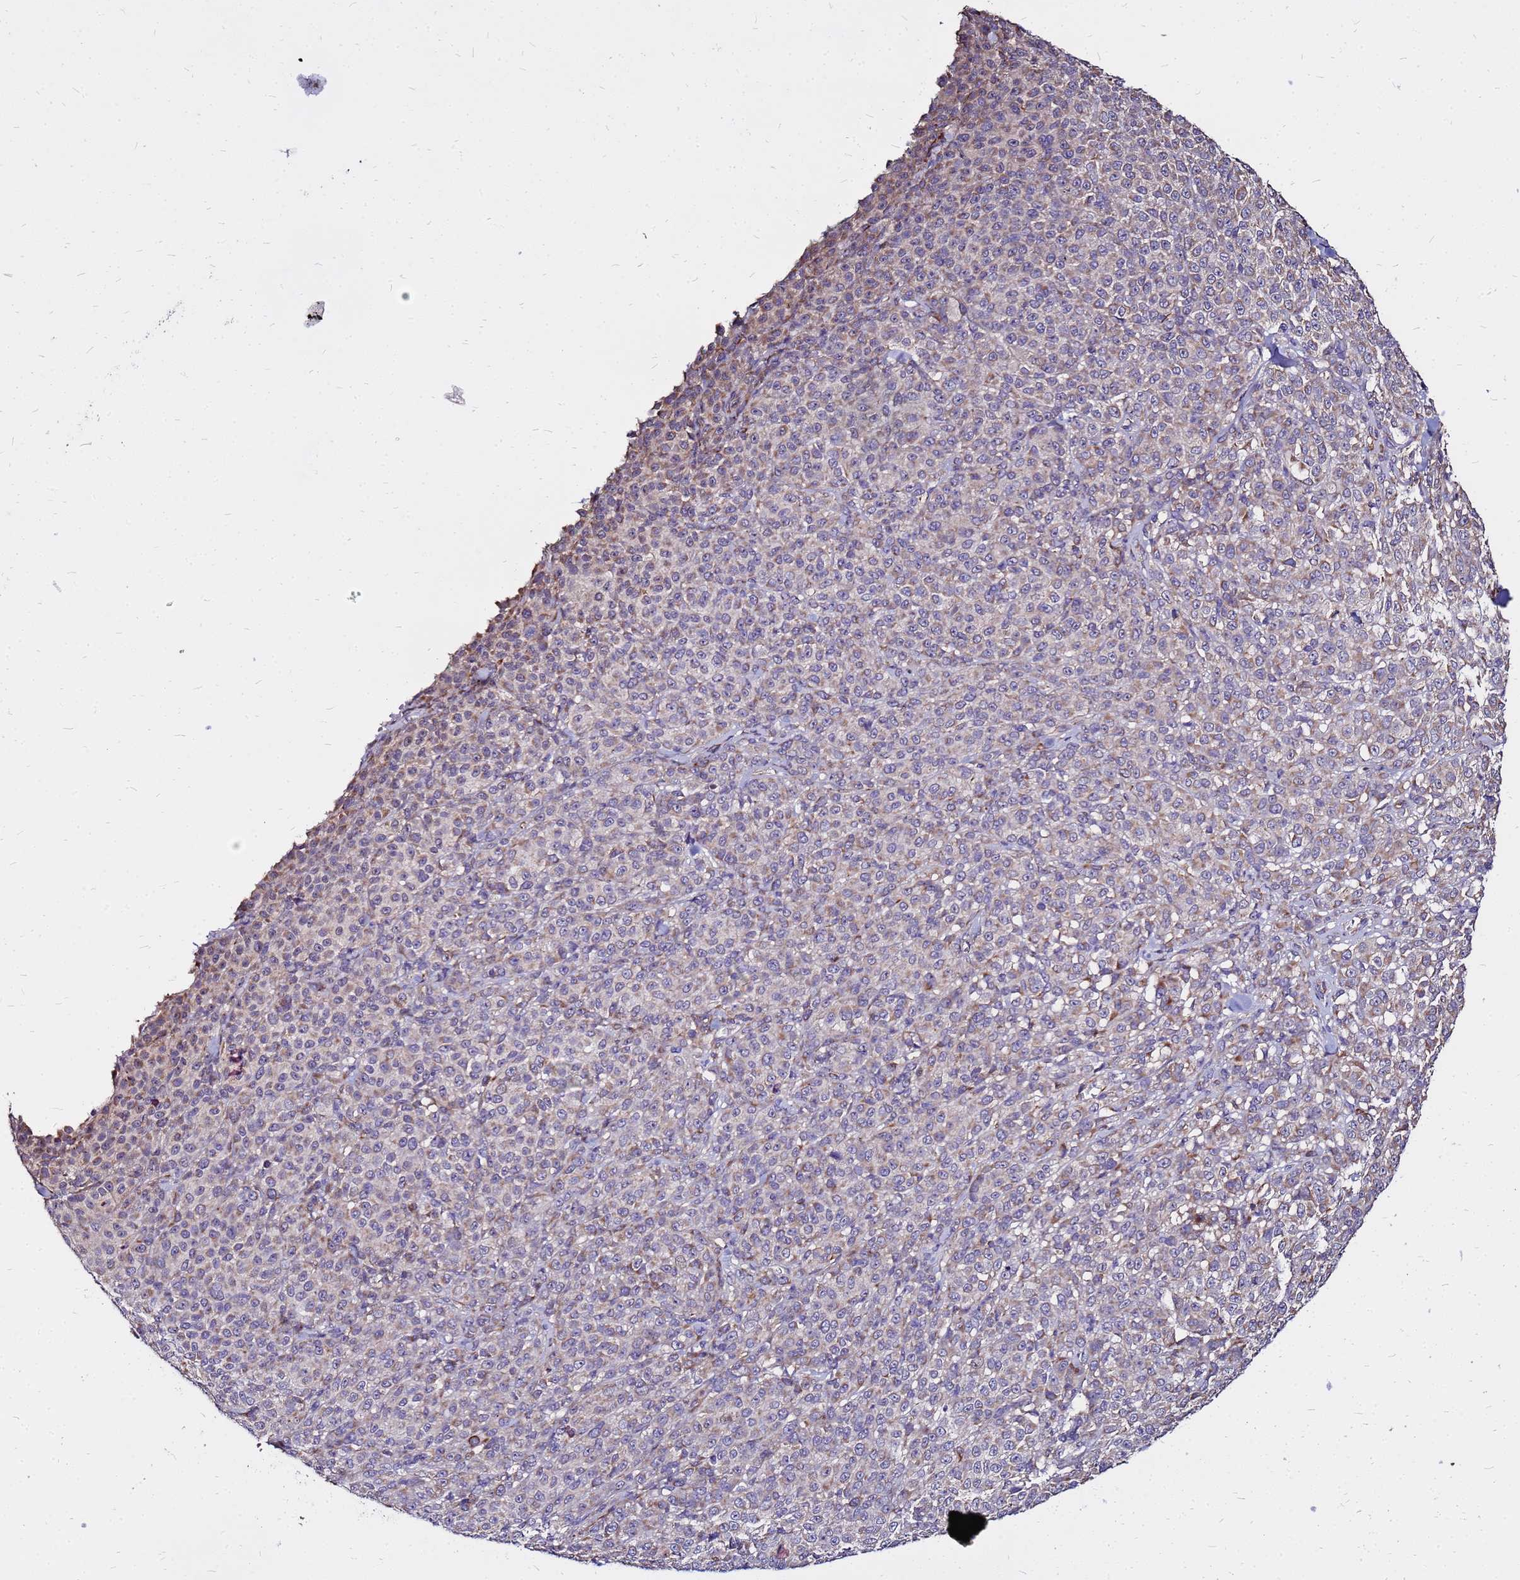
{"staining": {"intensity": "weak", "quantity": "25%-75%", "location": "cytoplasmic/membranous"}, "tissue": "melanoma", "cell_type": "Tumor cells", "image_type": "cancer", "snomed": [{"axis": "morphology", "description": "Normal tissue, NOS"}, {"axis": "morphology", "description": "Malignant melanoma, NOS"}, {"axis": "topography", "description": "Skin"}], "caption": "The immunohistochemical stain shows weak cytoplasmic/membranous expression in tumor cells of malignant melanoma tissue.", "gene": "ARHGEF5", "patient": {"sex": "female", "age": 34}}